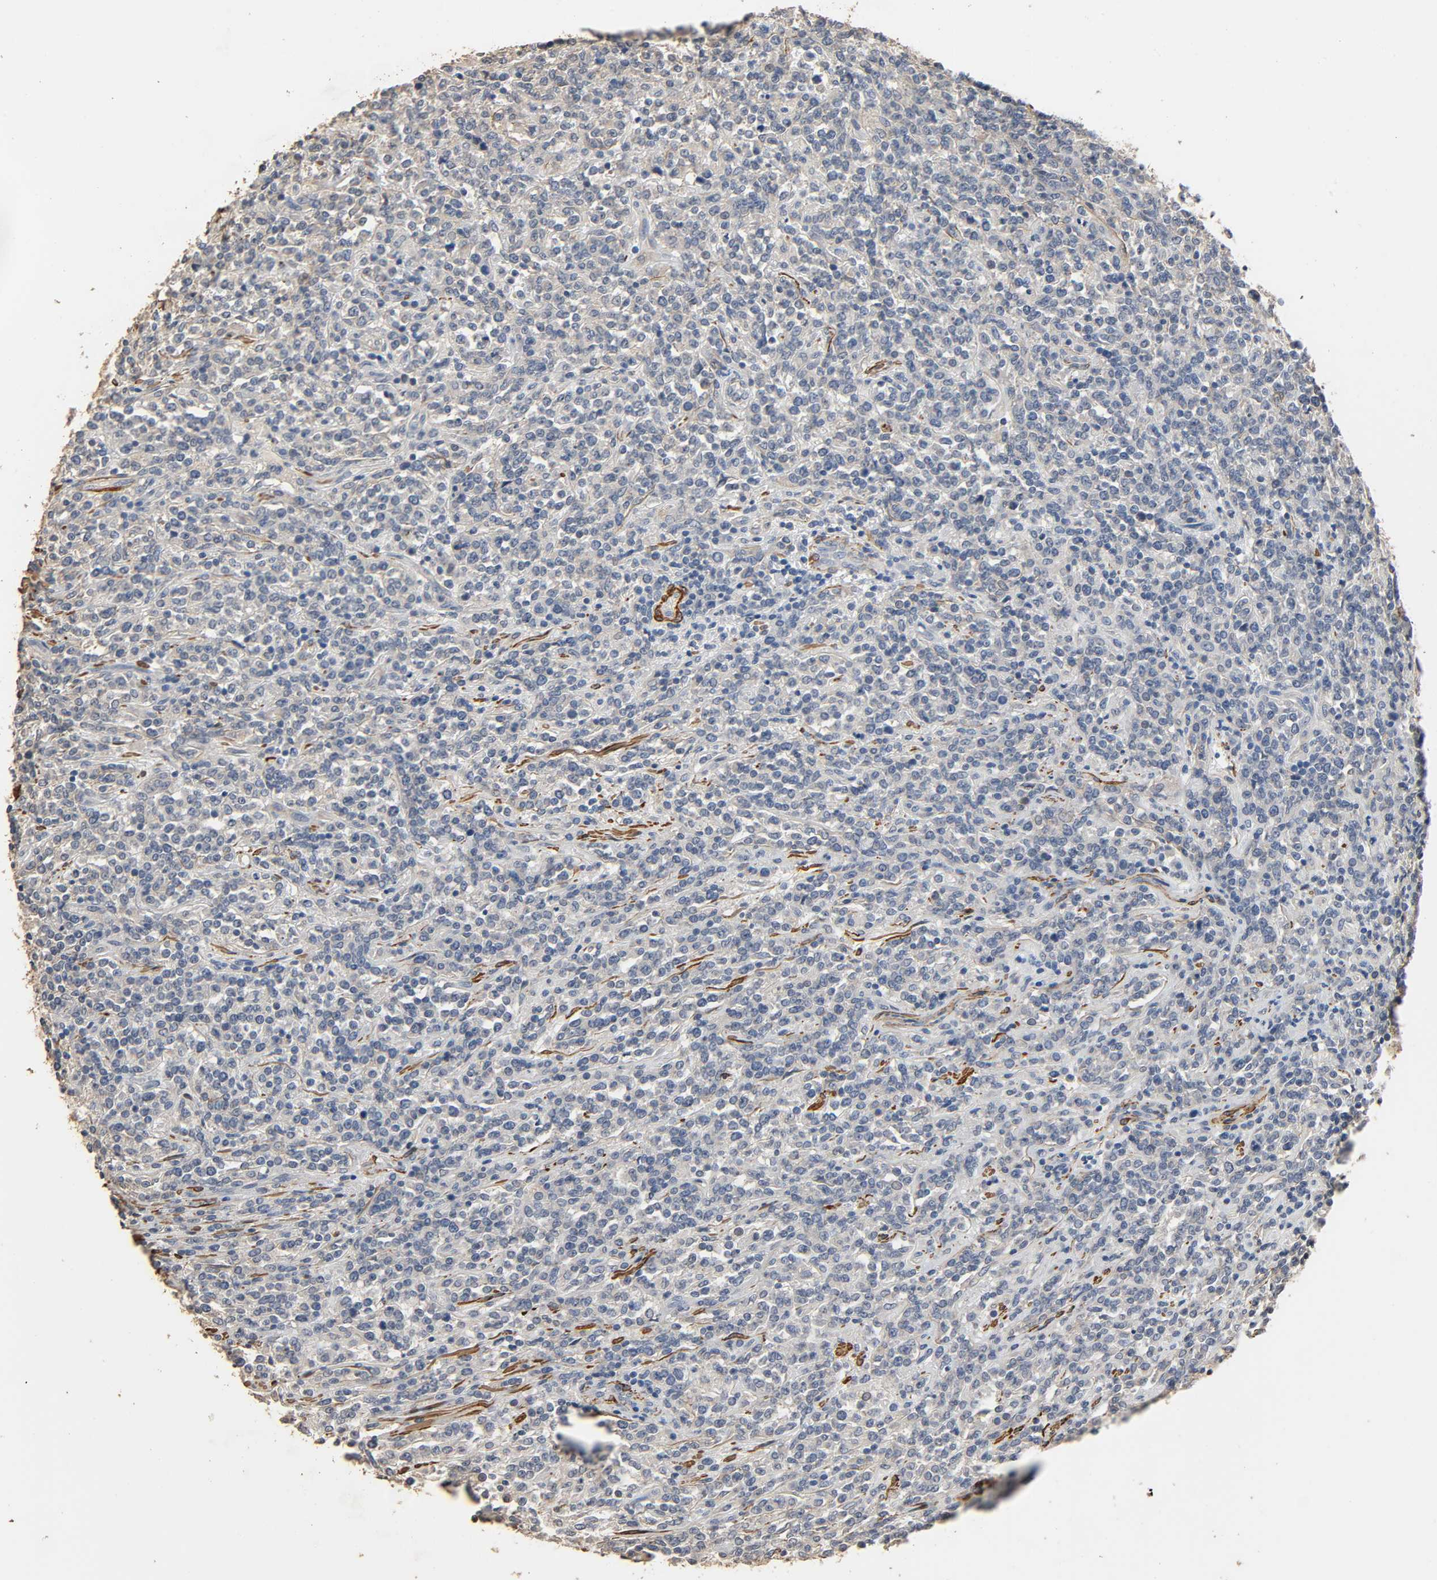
{"staining": {"intensity": "weak", "quantity": ">75%", "location": "cytoplasmic/membranous"}, "tissue": "lymphoma", "cell_type": "Tumor cells", "image_type": "cancer", "snomed": [{"axis": "morphology", "description": "Malignant lymphoma, non-Hodgkin's type, High grade"}, {"axis": "topography", "description": "Soft tissue"}], "caption": "Malignant lymphoma, non-Hodgkin's type (high-grade) stained with a protein marker demonstrates weak staining in tumor cells.", "gene": "GSTA3", "patient": {"sex": "male", "age": 18}}